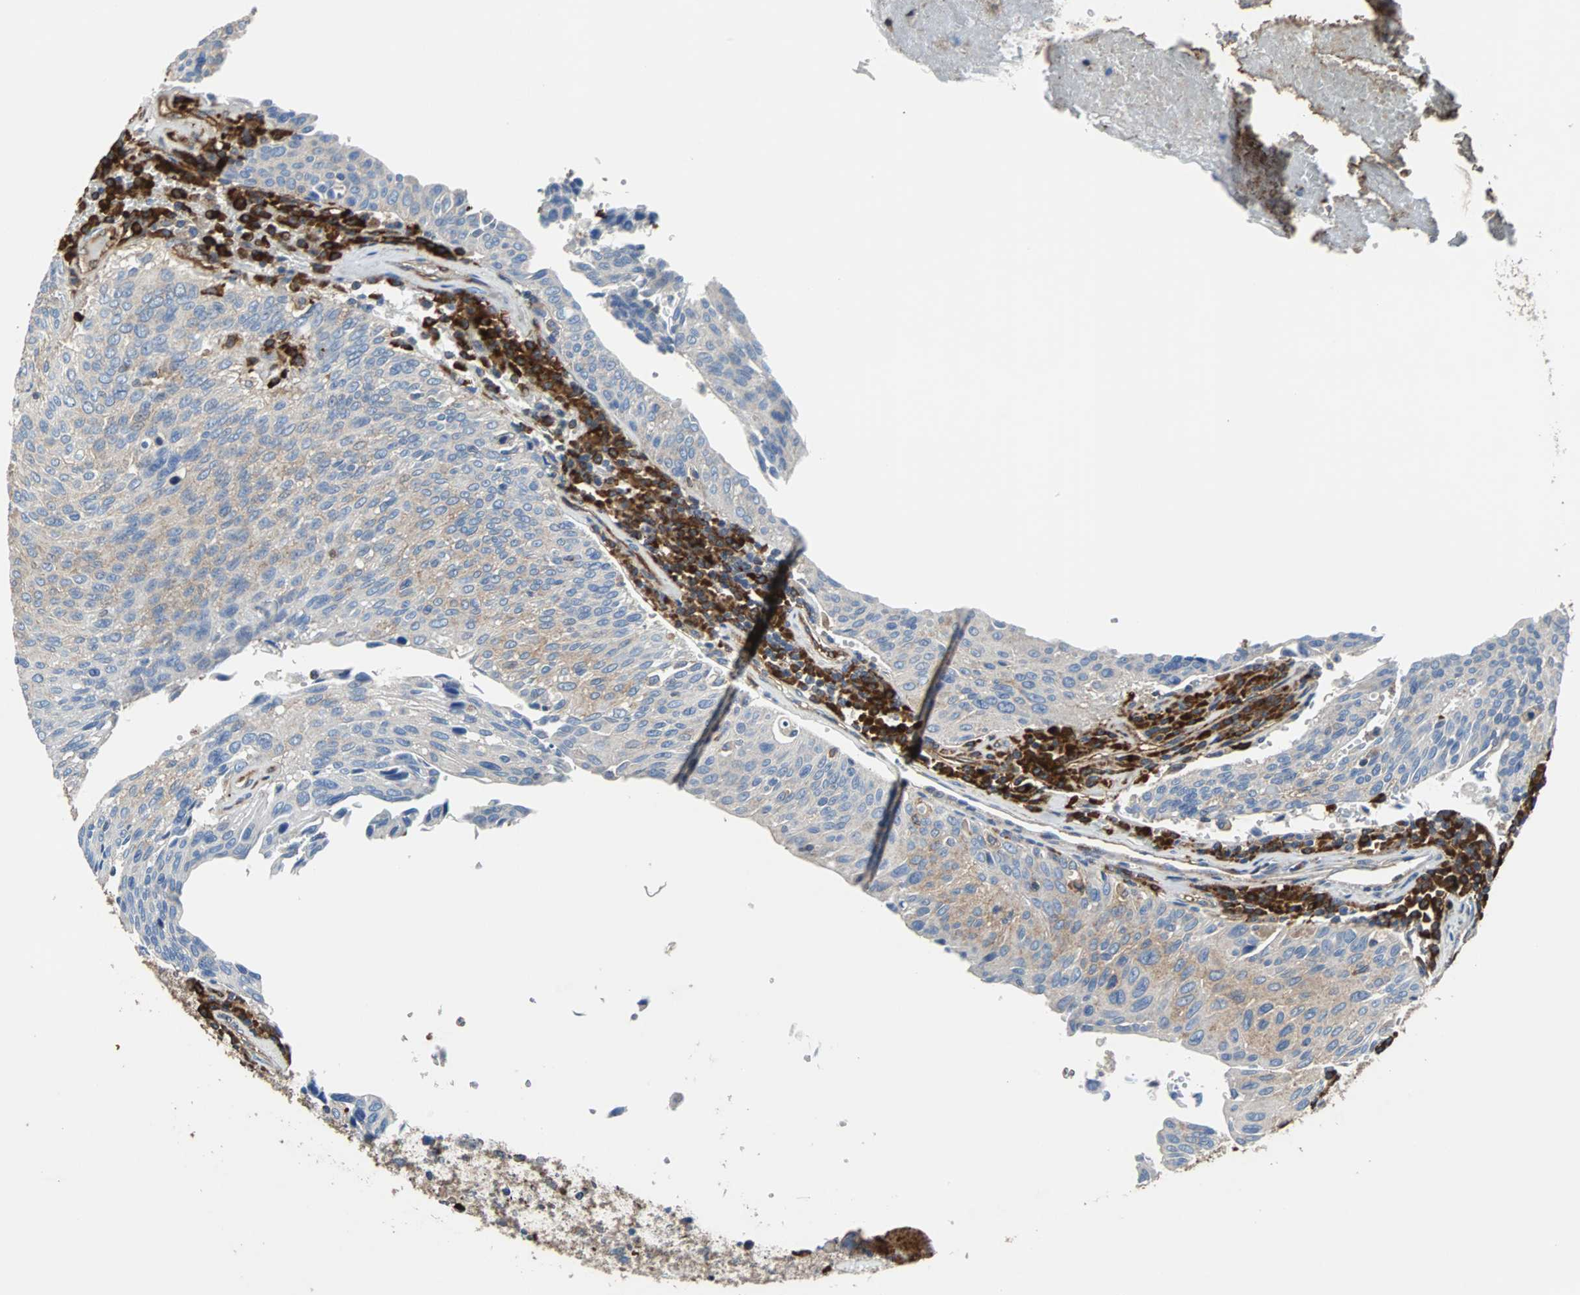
{"staining": {"intensity": "weak", "quantity": ">75%", "location": "cytoplasmic/membranous"}, "tissue": "urothelial cancer", "cell_type": "Tumor cells", "image_type": "cancer", "snomed": [{"axis": "morphology", "description": "Urothelial carcinoma, High grade"}, {"axis": "topography", "description": "Urinary bladder"}], "caption": "The micrograph displays staining of urothelial cancer, revealing weak cytoplasmic/membranous protein expression (brown color) within tumor cells.", "gene": "PLCG2", "patient": {"sex": "male", "age": 66}}